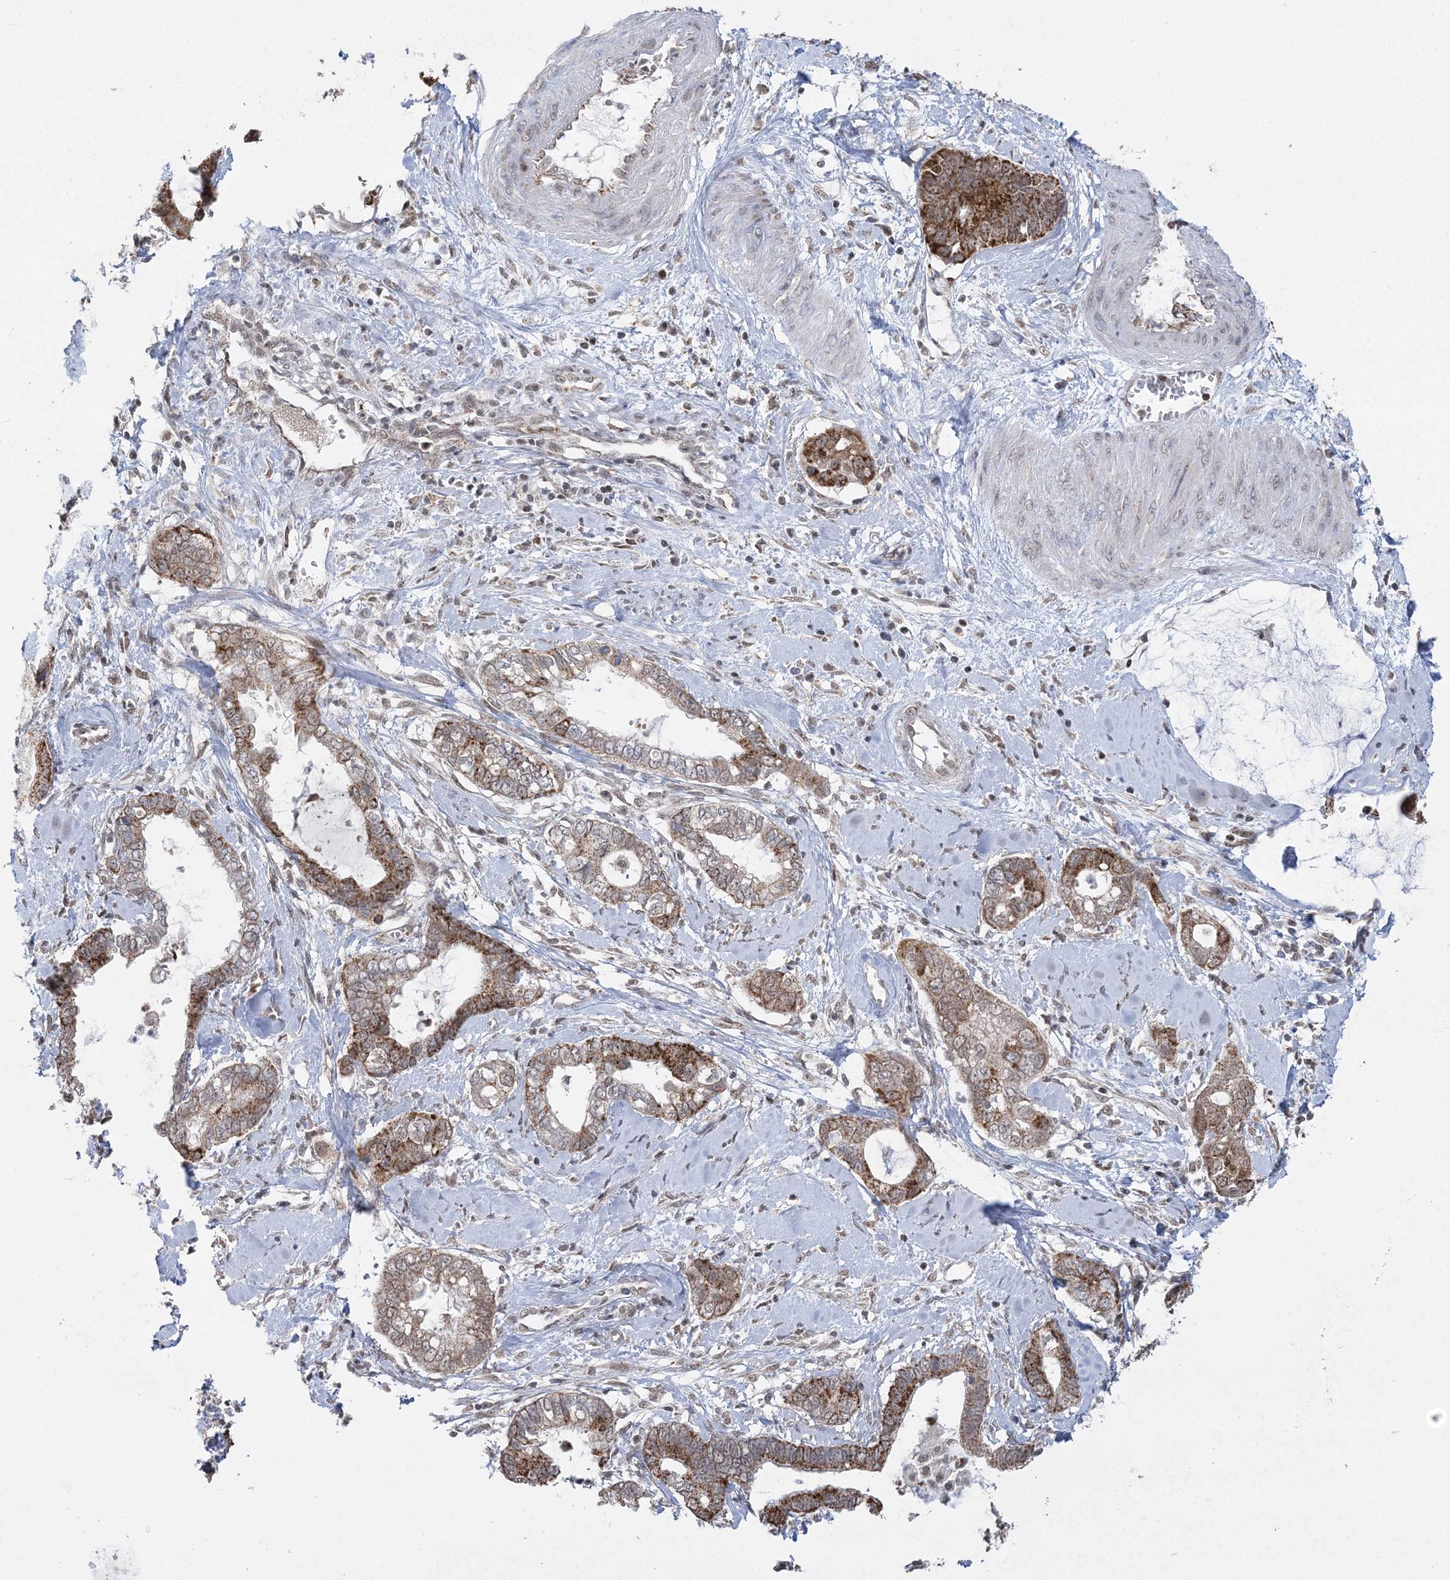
{"staining": {"intensity": "moderate", "quantity": ">75%", "location": "cytoplasmic/membranous"}, "tissue": "cervical cancer", "cell_type": "Tumor cells", "image_type": "cancer", "snomed": [{"axis": "morphology", "description": "Adenocarcinoma, NOS"}, {"axis": "topography", "description": "Cervix"}], "caption": "This is a photomicrograph of immunohistochemistry staining of cervical cancer, which shows moderate positivity in the cytoplasmic/membranous of tumor cells.", "gene": "GRSF1", "patient": {"sex": "female", "age": 44}}